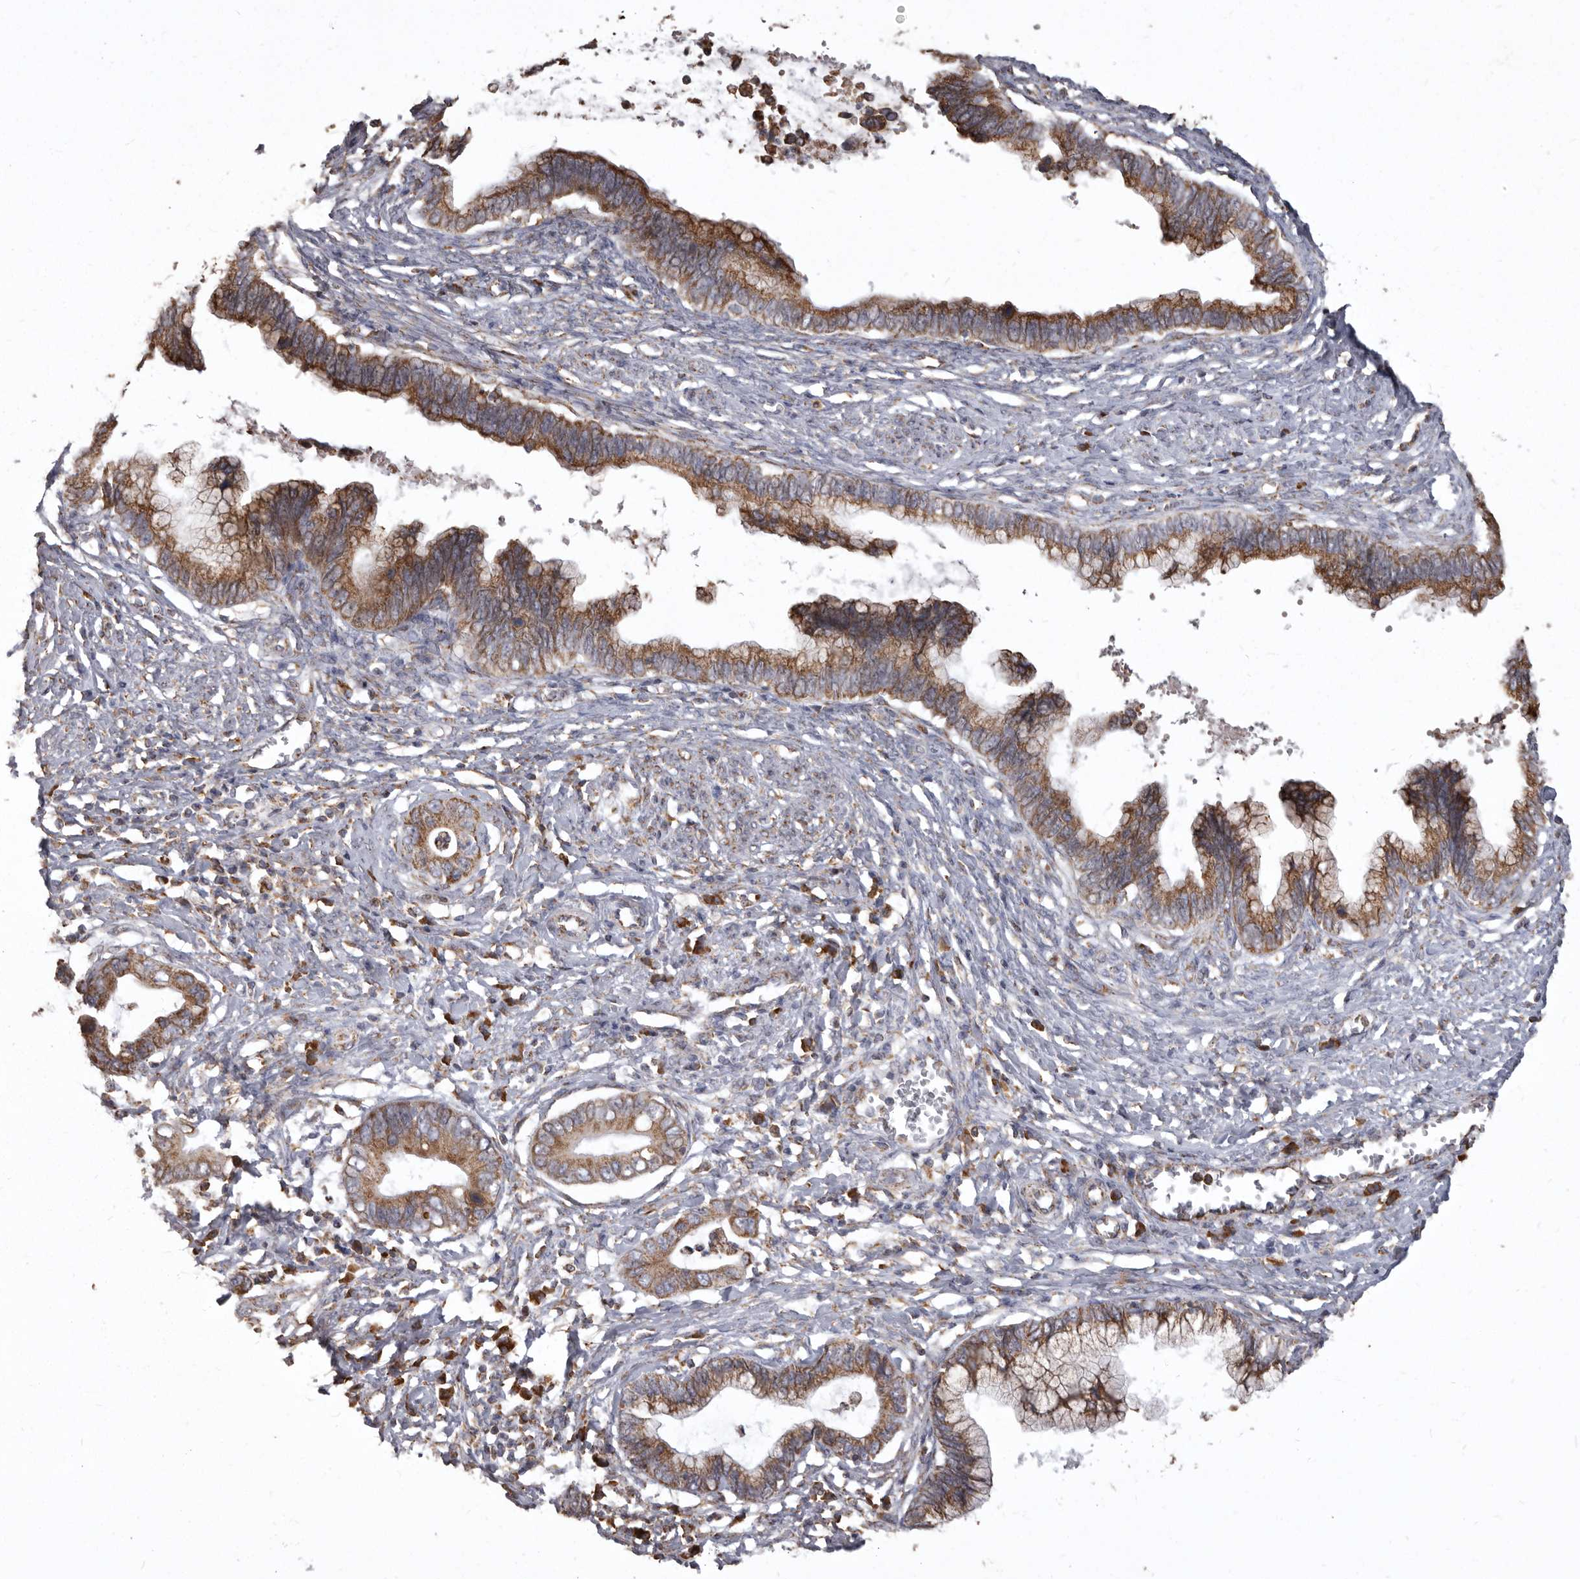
{"staining": {"intensity": "moderate", "quantity": ">75%", "location": "cytoplasmic/membranous"}, "tissue": "cervical cancer", "cell_type": "Tumor cells", "image_type": "cancer", "snomed": [{"axis": "morphology", "description": "Adenocarcinoma, NOS"}, {"axis": "topography", "description": "Cervix"}], "caption": "High-power microscopy captured an immunohistochemistry (IHC) photomicrograph of adenocarcinoma (cervical), revealing moderate cytoplasmic/membranous positivity in about >75% of tumor cells.", "gene": "CDK5RAP3", "patient": {"sex": "female", "age": 44}}